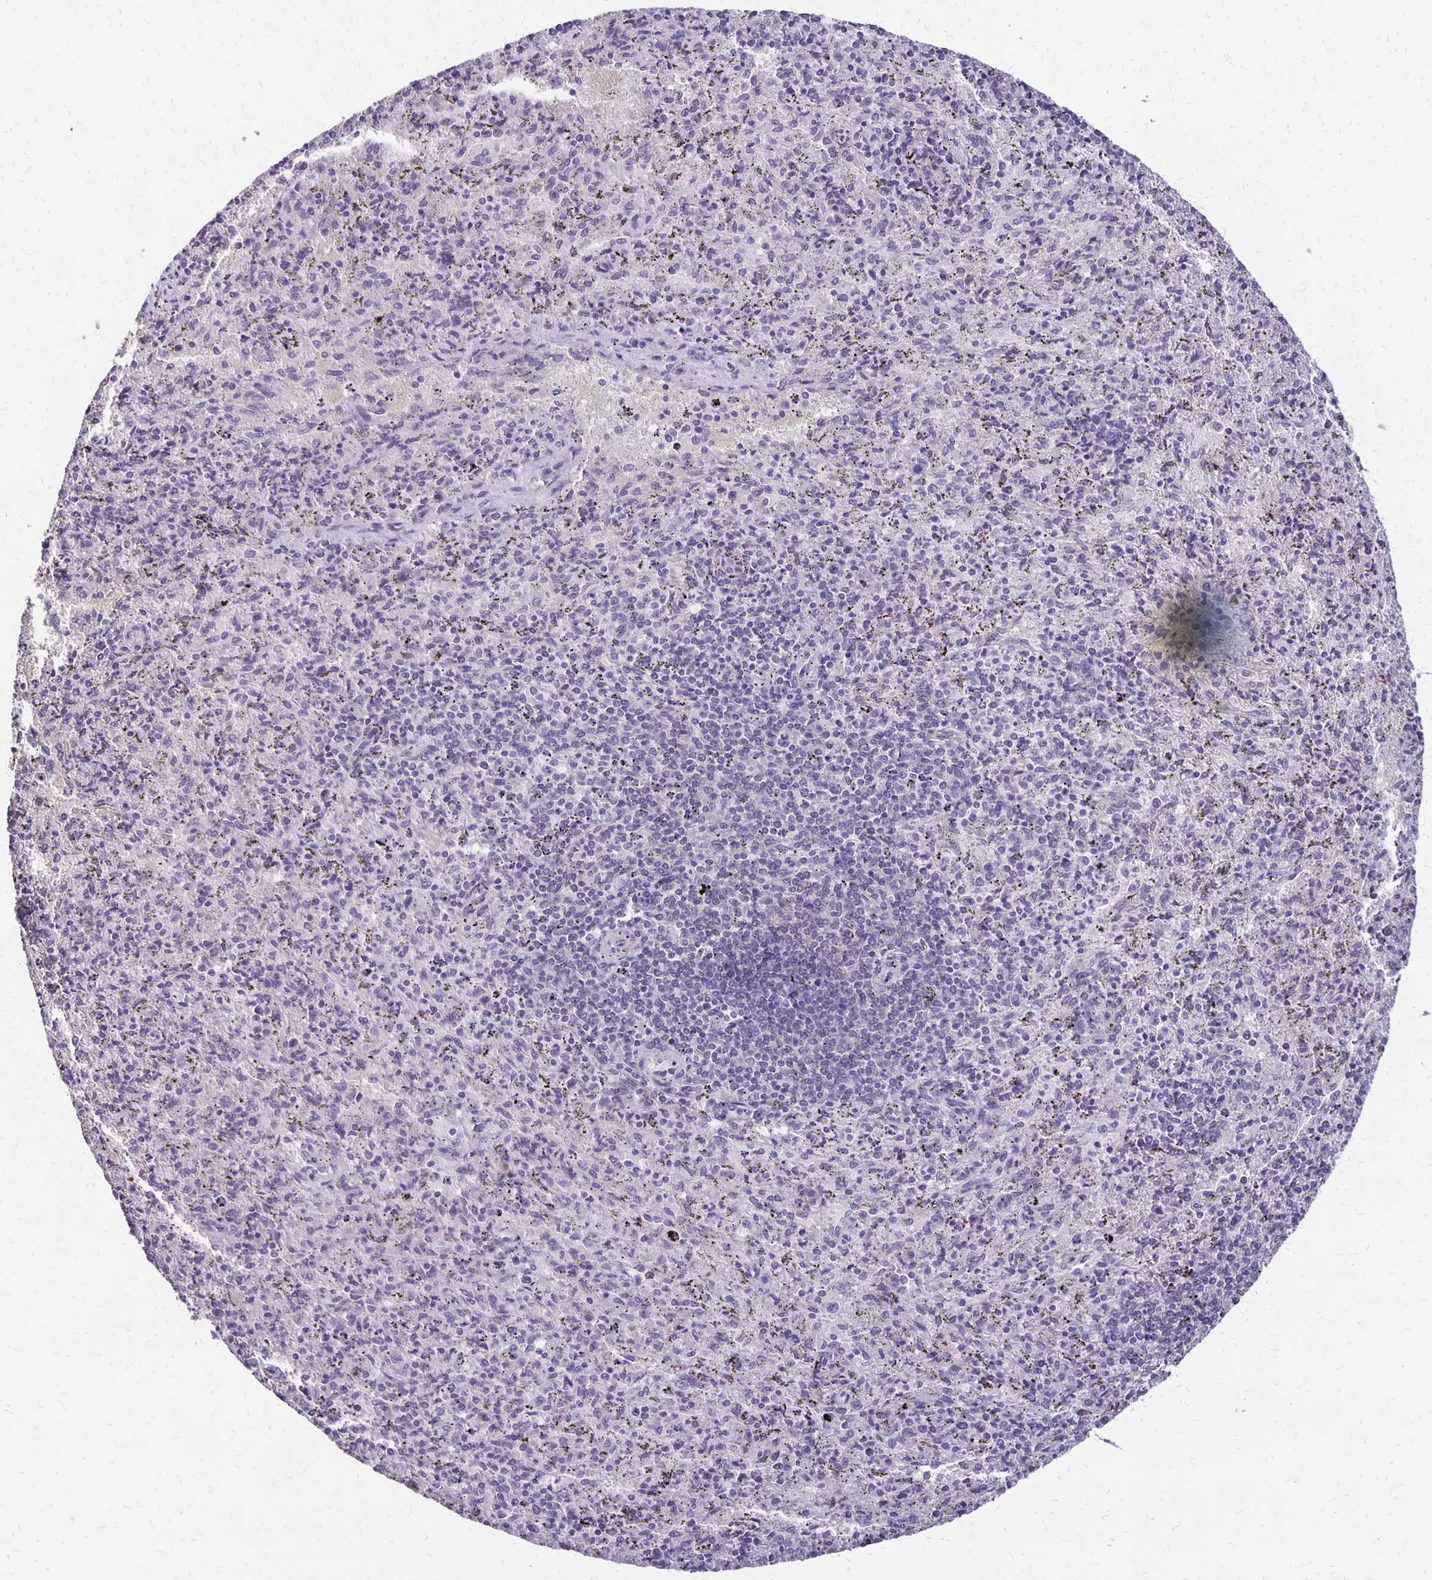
{"staining": {"intensity": "negative", "quantity": "none", "location": "none"}, "tissue": "spleen", "cell_type": "Cells in red pulp", "image_type": "normal", "snomed": [{"axis": "morphology", "description": "Normal tissue, NOS"}, {"axis": "topography", "description": "Spleen"}], "caption": "The immunohistochemistry (IHC) photomicrograph has no significant positivity in cells in red pulp of spleen. (Stains: DAB immunohistochemistry with hematoxylin counter stain, Microscopy: brightfield microscopy at high magnification).", "gene": "ANKRD45", "patient": {"sex": "male", "age": 57}}